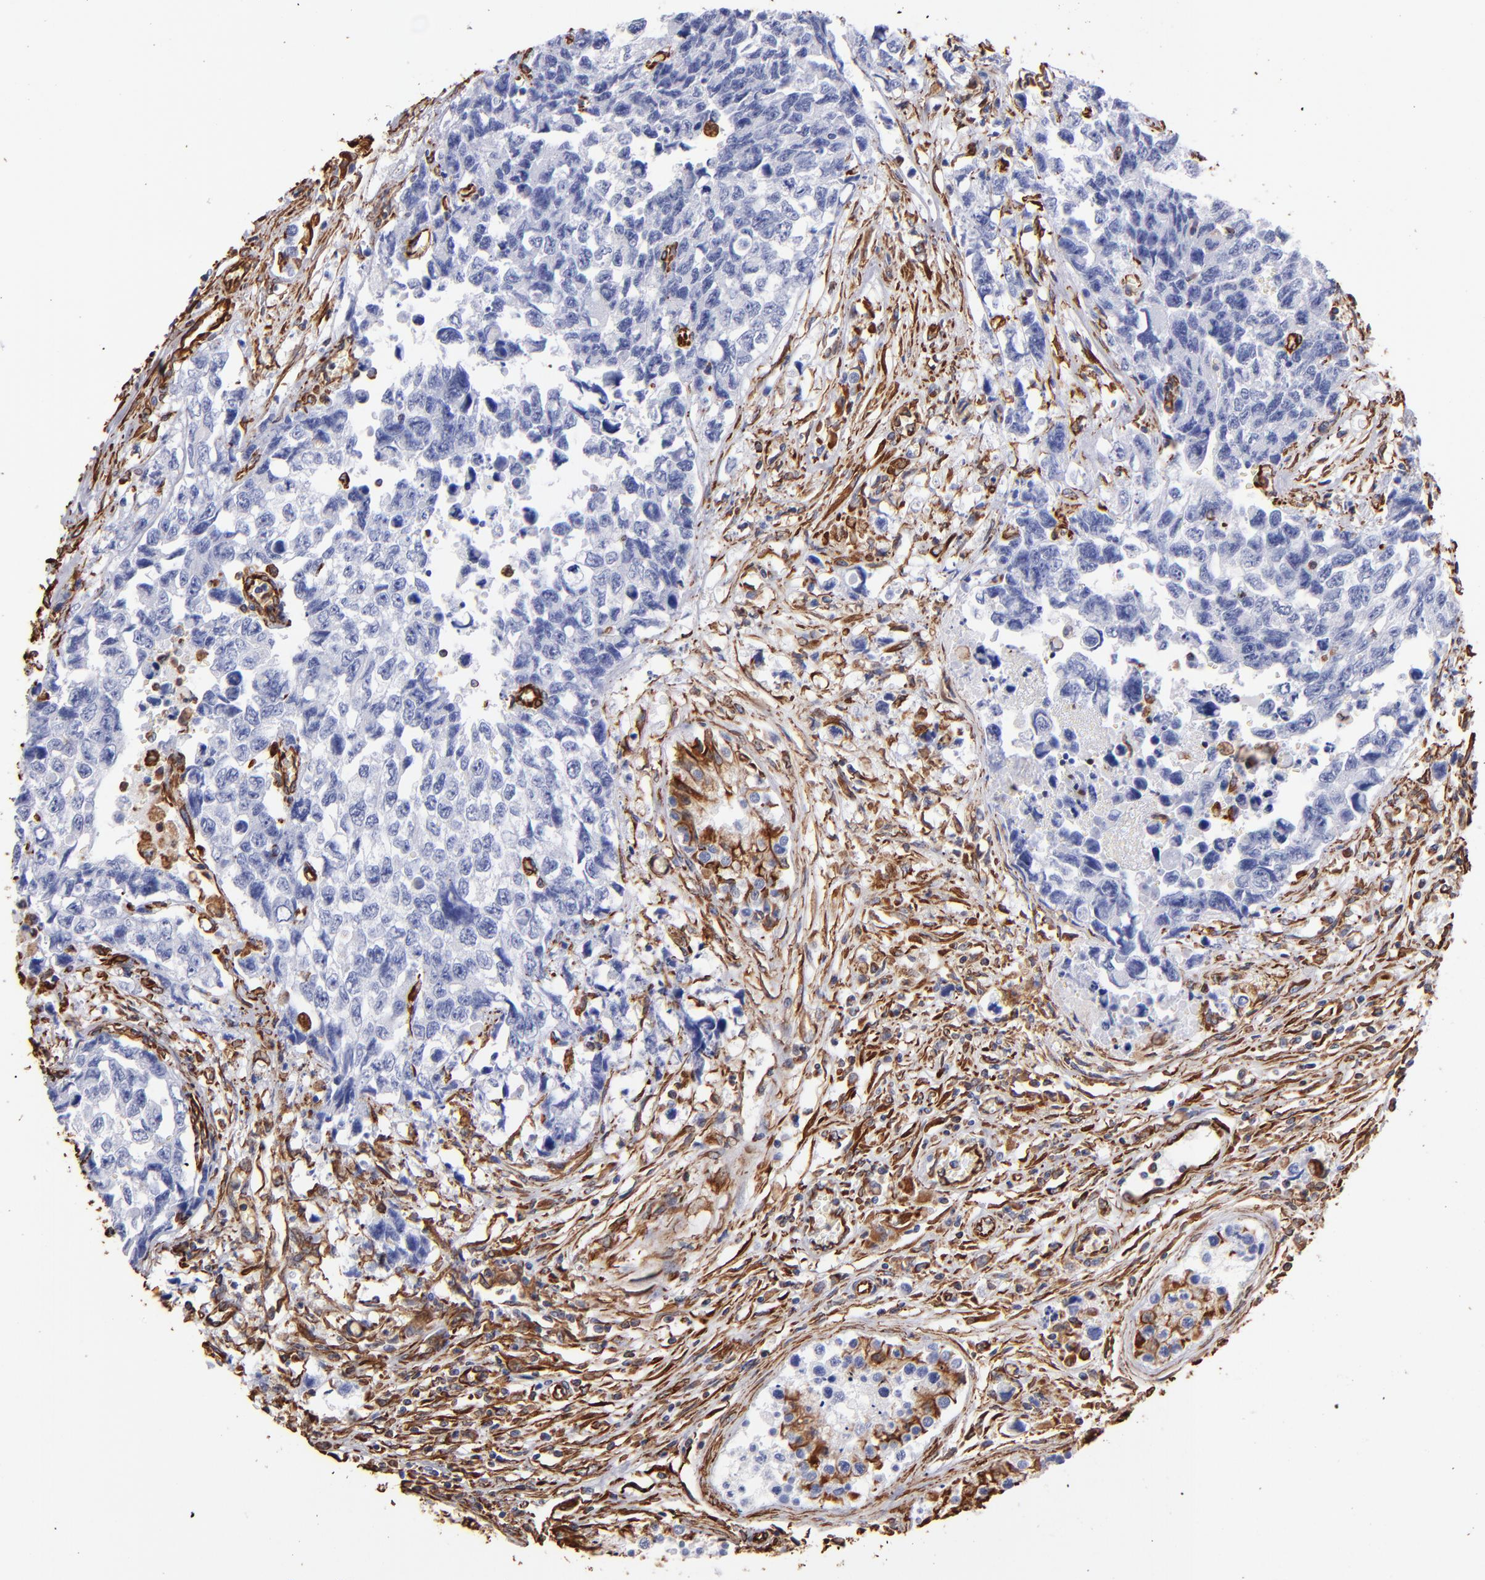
{"staining": {"intensity": "negative", "quantity": "none", "location": "none"}, "tissue": "testis cancer", "cell_type": "Tumor cells", "image_type": "cancer", "snomed": [{"axis": "morphology", "description": "Carcinoma, Embryonal, NOS"}, {"axis": "topography", "description": "Testis"}], "caption": "An IHC photomicrograph of testis cancer is shown. There is no staining in tumor cells of testis cancer. Brightfield microscopy of immunohistochemistry (IHC) stained with DAB (3,3'-diaminobenzidine) (brown) and hematoxylin (blue), captured at high magnification.", "gene": "VIM", "patient": {"sex": "male", "age": 31}}